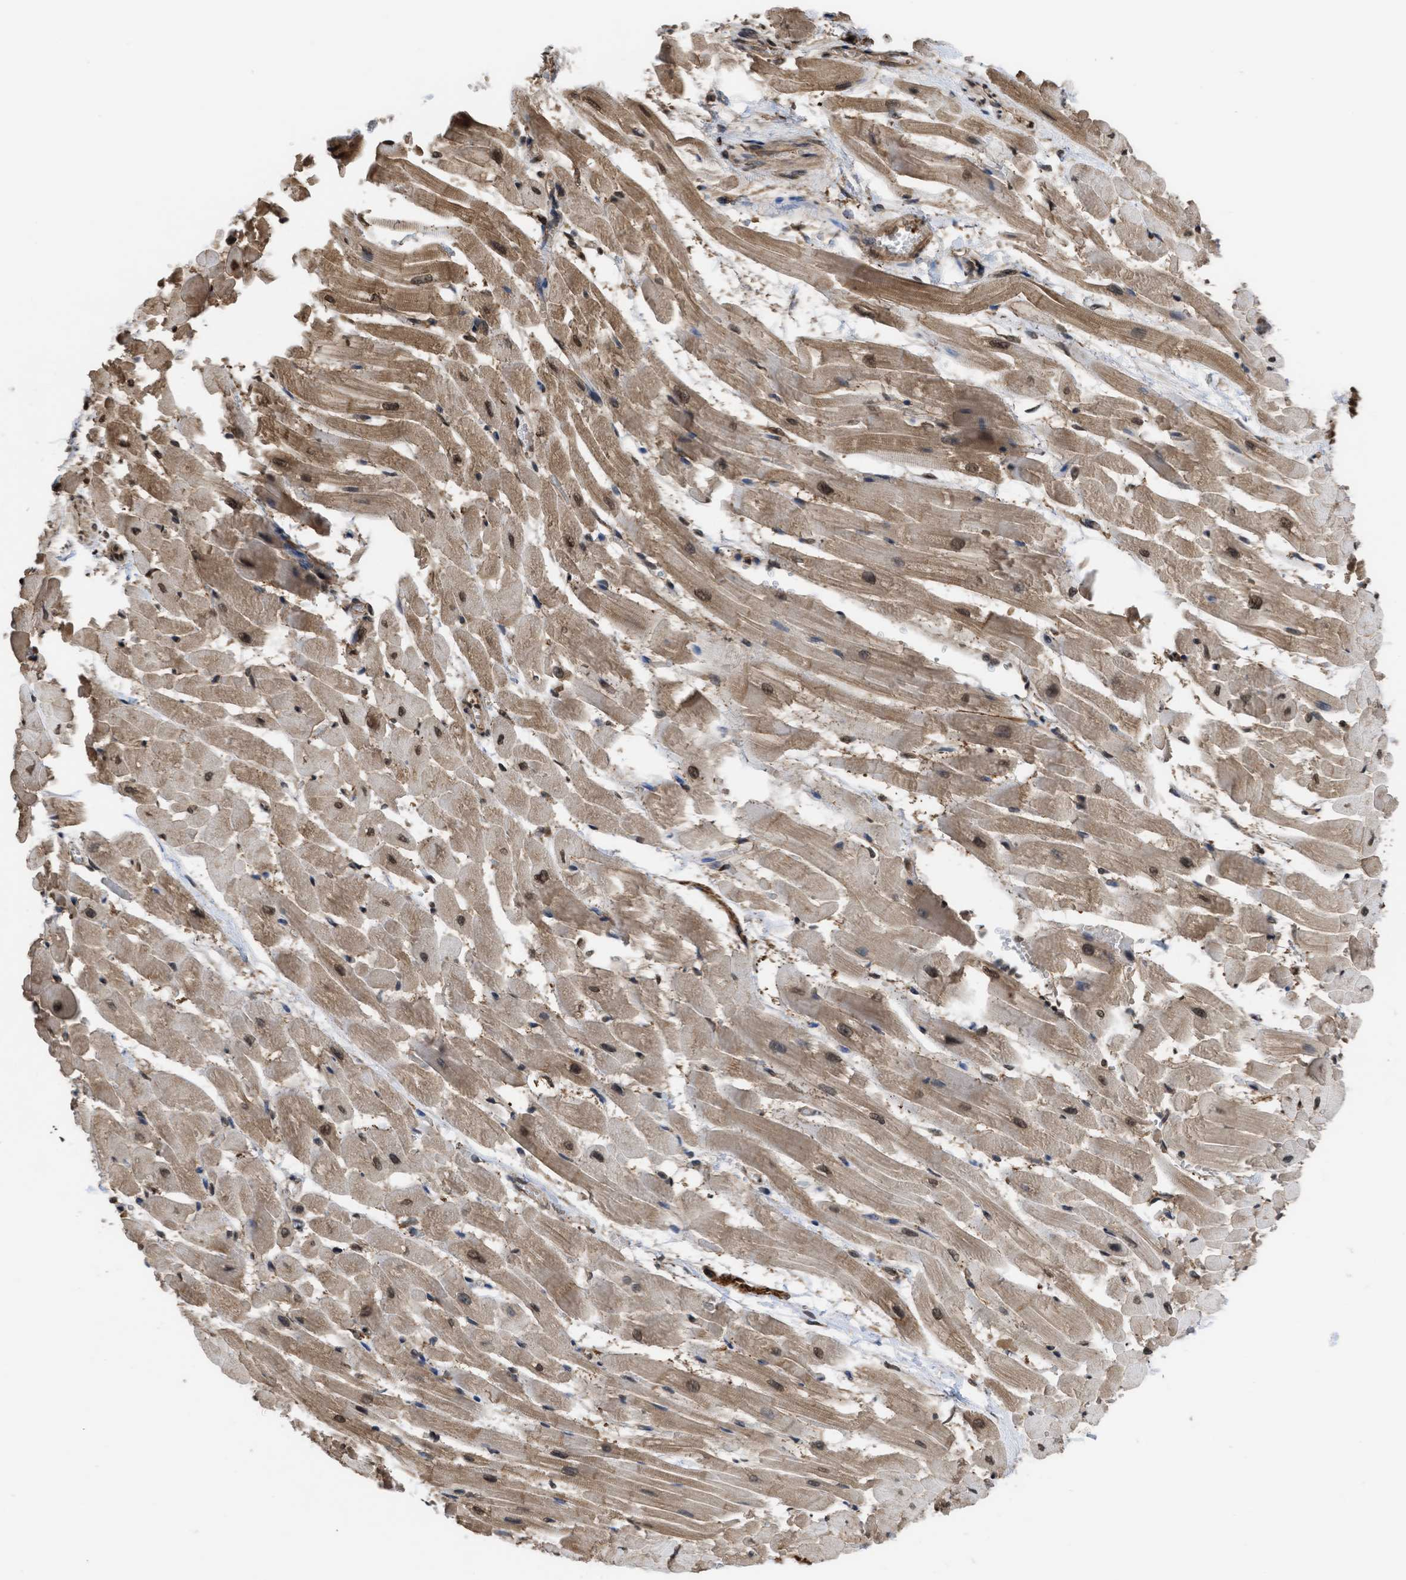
{"staining": {"intensity": "moderate", "quantity": ">75%", "location": "cytoplasmic/membranous,nuclear"}, "tissue": "heart muscle", "cell_type": "Cardiomyocytes", "image_type": "normal", "snomed": [{"axis": "morphology", "description": "Normal tissue, NOS"}, {"axis": "topography", "description": "Heart"}], "caption": "Immunohistochemical staining of normal heart muscle reveals medium levels of moderate cytoplasmic/membranous,nuclear positivity in about >75% of cardiomyocytes. The staining was performed using DAB to visualize the protein expression in brown, while the nuclei were stained in blue with hematoxylin (Magnification: 20x).", "gene": "YWHAG", "patient": {"sex": "male", "age": 45}}